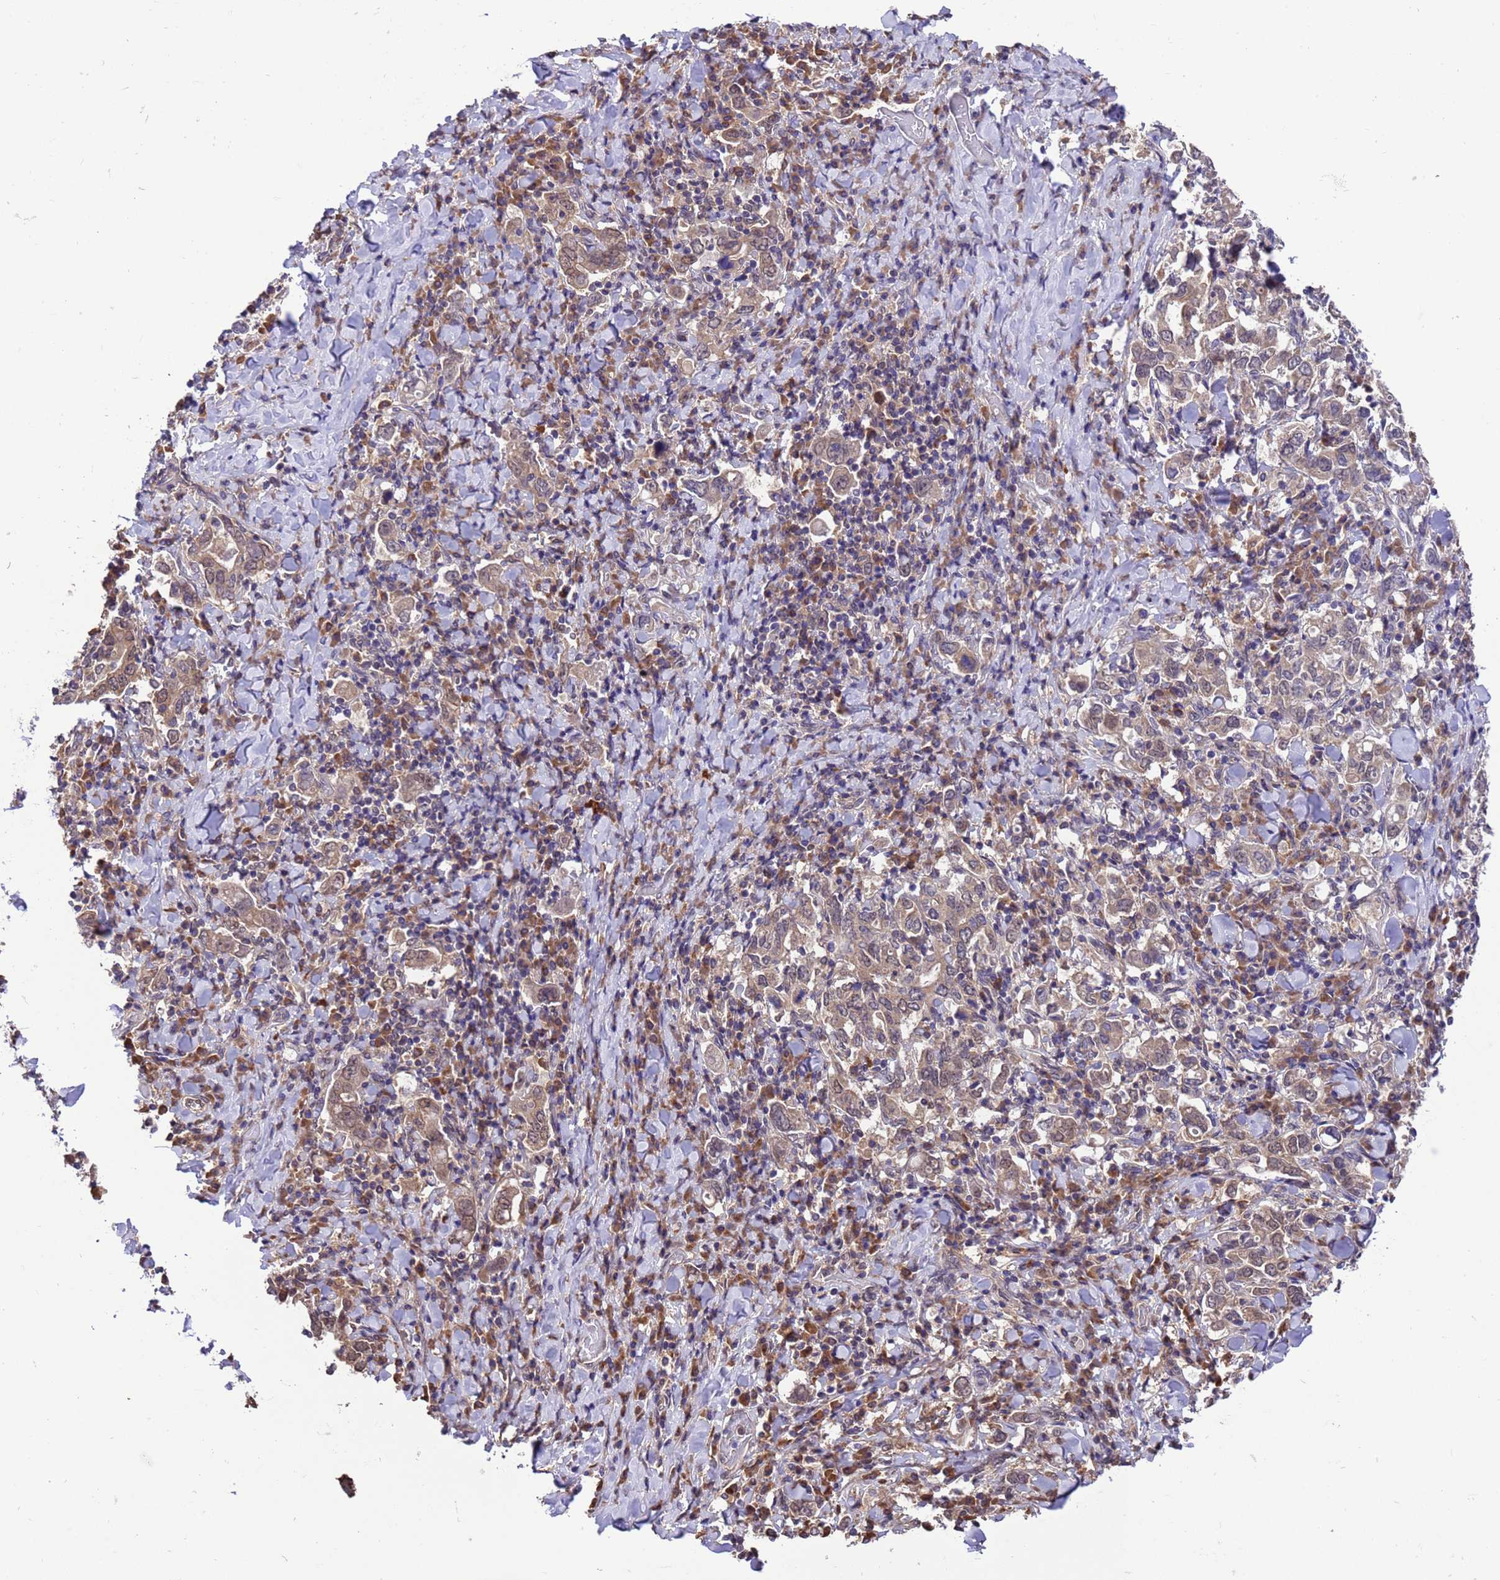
{"staining": {"intensity": "weak", "quantity": "25%-75%", "location": "cytoplasmic/membranous,nuclear"}, "tissue": "stomach cancer", "cell_type": "Tumor cells", "image_type": "cancer", "snomed": [{"axis": "morphology", "description": "Adenocarcinoma, NOS"}, {"axis": "topography", "description": "Stomach, upper"}], "caption": "Weak cytoplasmic/membranous and nuclear staining is appreciated in approximately 25%-75% of tumor cells in stomach cancer.", "gene": "ZFP69B", "patient": {"sex": "male", "age": 62}}